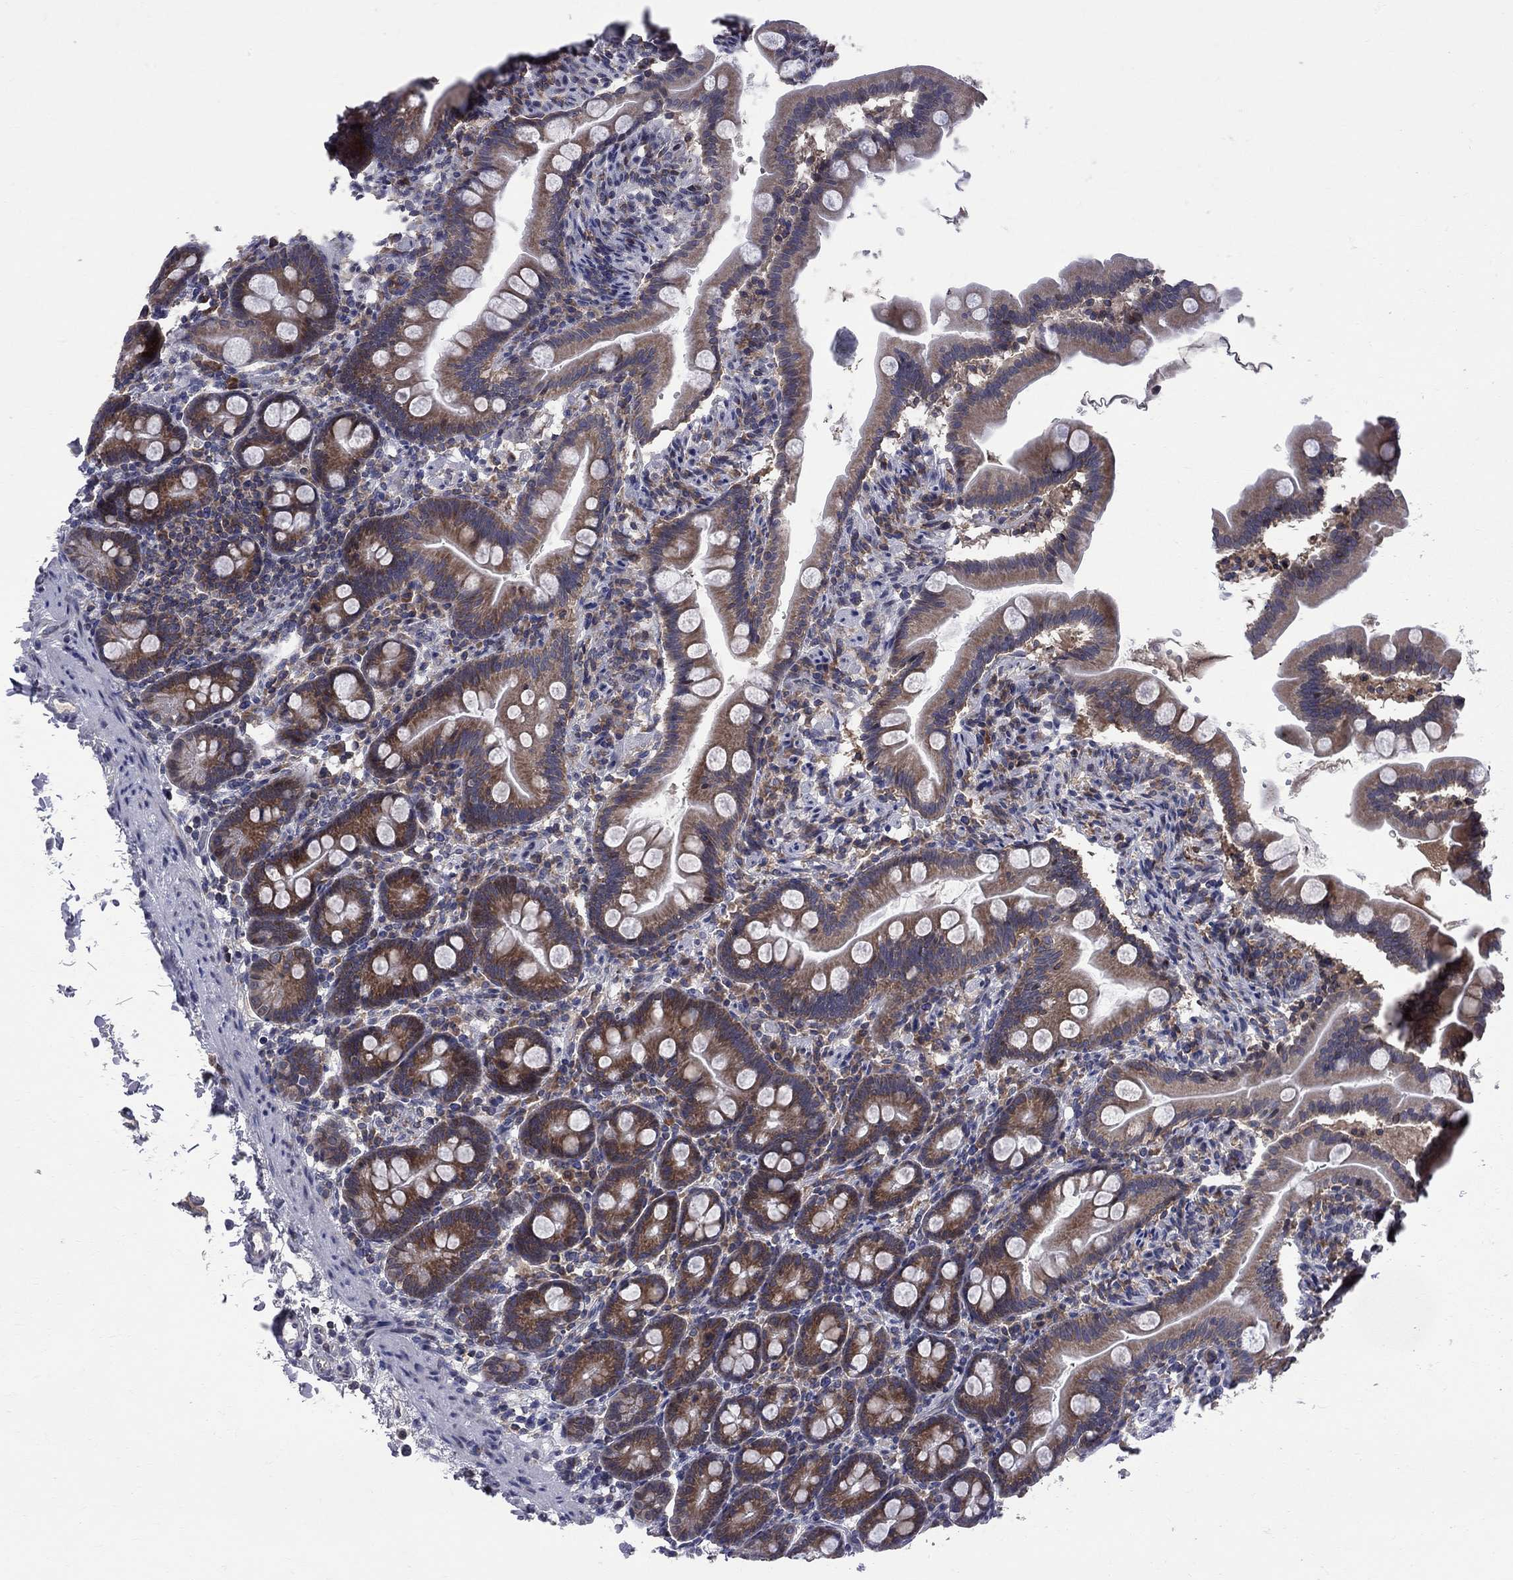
{"staining": {"intensity": "strong", "quantity": "25%-75%", "location": "cytoplasmic/membranous"}, "tissue": "small intestine", "cell_type": "Glandular cells", "image_type": "normal", "snomed": [{"axis": "morphology", "description": "Normal tissue, NOS"}, {"axis": "topography", "description": "Small intestine"}], "caption": "Protein staining of normal small intestine displays strong cytoplasmic/membranous staining in about 25%-75% of glandular cells. The staining was performed using DAB, with brown indicating positive protein expression. Nuclei are stained blue with hematoxylin.", "gene": "CNOT11", "patient": {"sex": "female", "age": 44}}